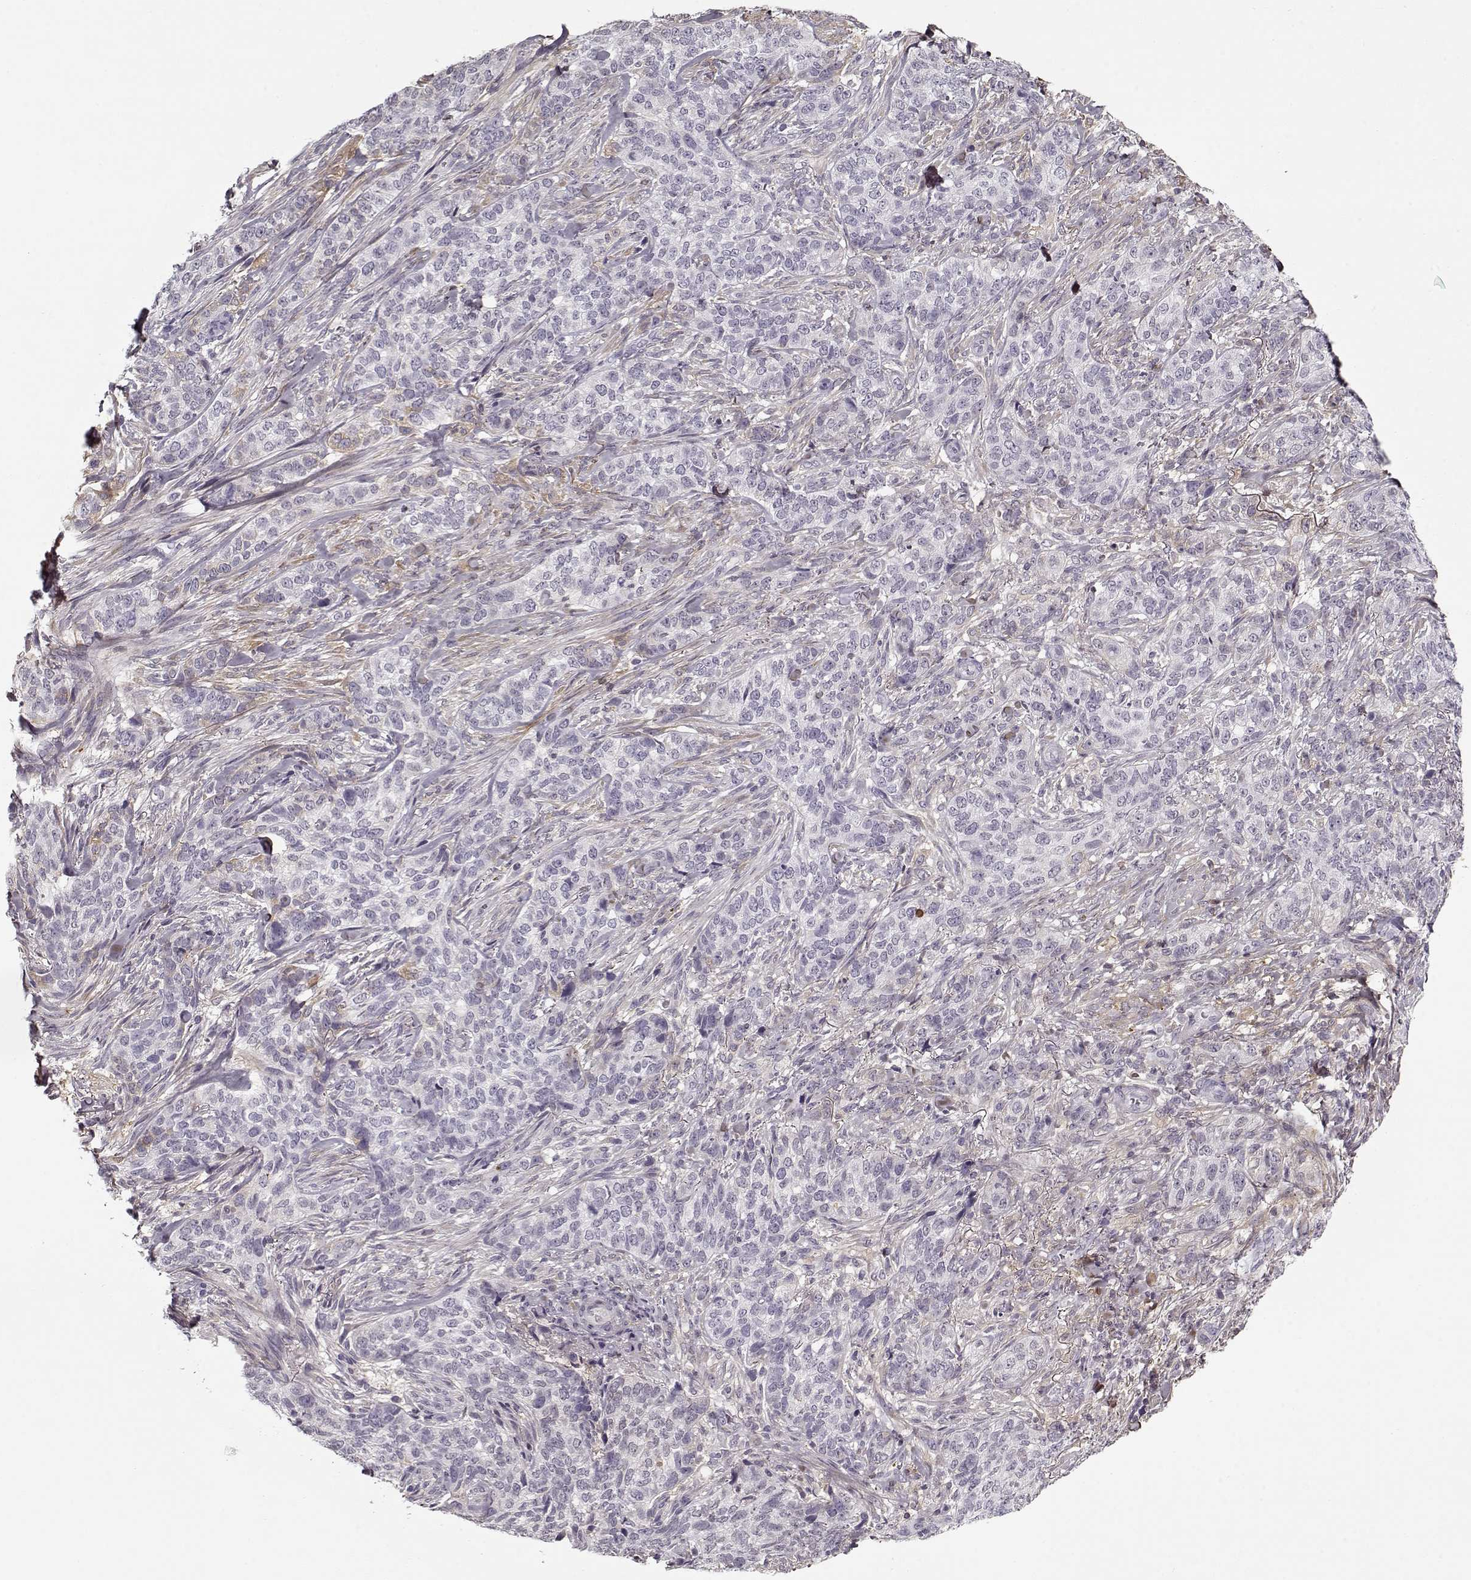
{"staining": {"intensity": "negative", "quantity": "none", "location": "none"}, "tissue": "skin cancer", "cell_type": "Tumor cells", "image_type": "cancer", "snomed": [{"axis": "morphology", "description": "Basal cell carcinoma"}, {"axis": "topography", "description": "Skin"}], "caption": "Protein analysis of skin basal cell carcinoma displays no significant positivity in tumor cells.", "gene": "LUM", "patient": {"sex": "female", "age": 69}}